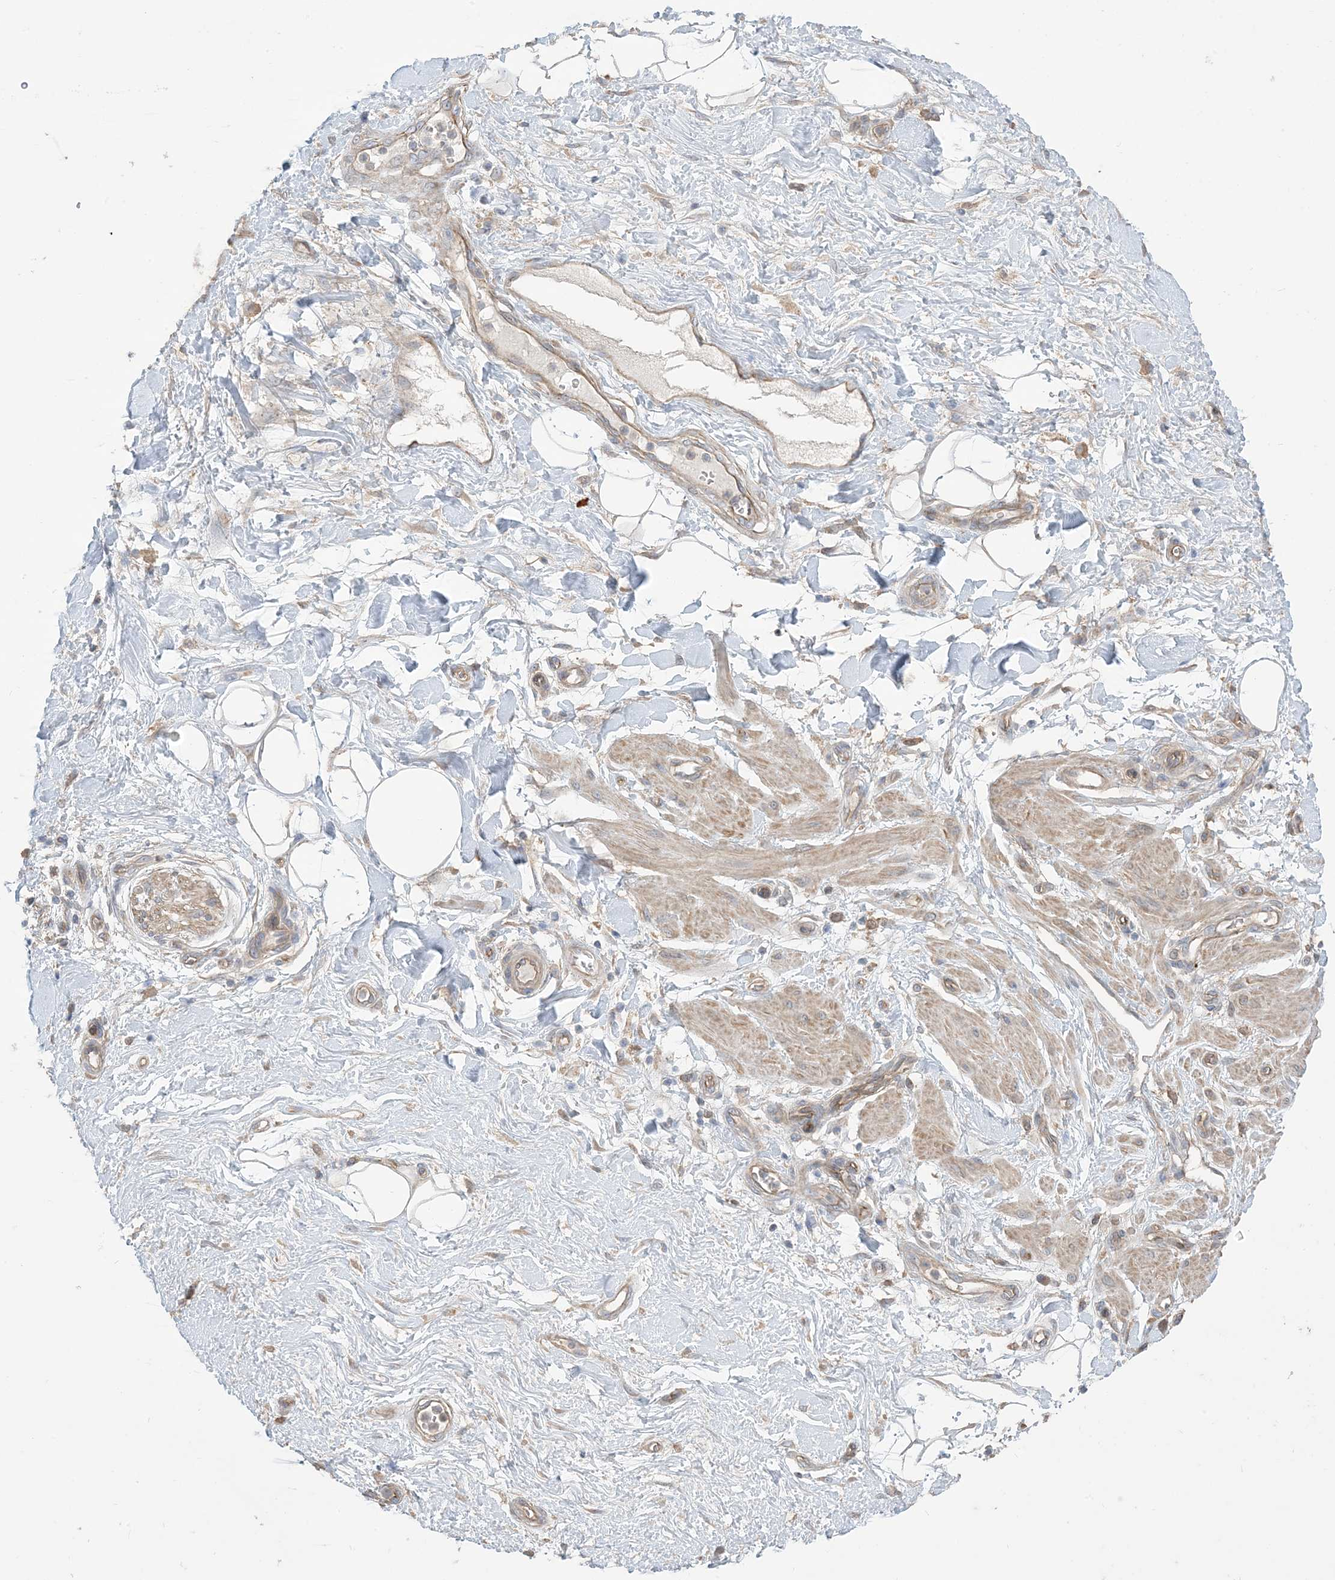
{"staining": {"intensity": "negative", "quantity": "none", "location": "none"}, "tissue": "adipose tissue", "cell_type": "Adipocytes", "image_type": "normal", "snomed": [{"axis": "morphology", "description": "Normal tissue, NOS"}, {"axis": "morphology", "description": "Adenocarcinoma, NOS"}, {"axis": "topography", "description": "Pancreas"}, {"axis": "topography", "description": "Peripheral nerve tissue"}], "caption": "The IHC micrograph has no significant positivity in adipocytes of adipose tissue.", "gene": "CCNY", "patient": {"sex": "male", "age": 59}}